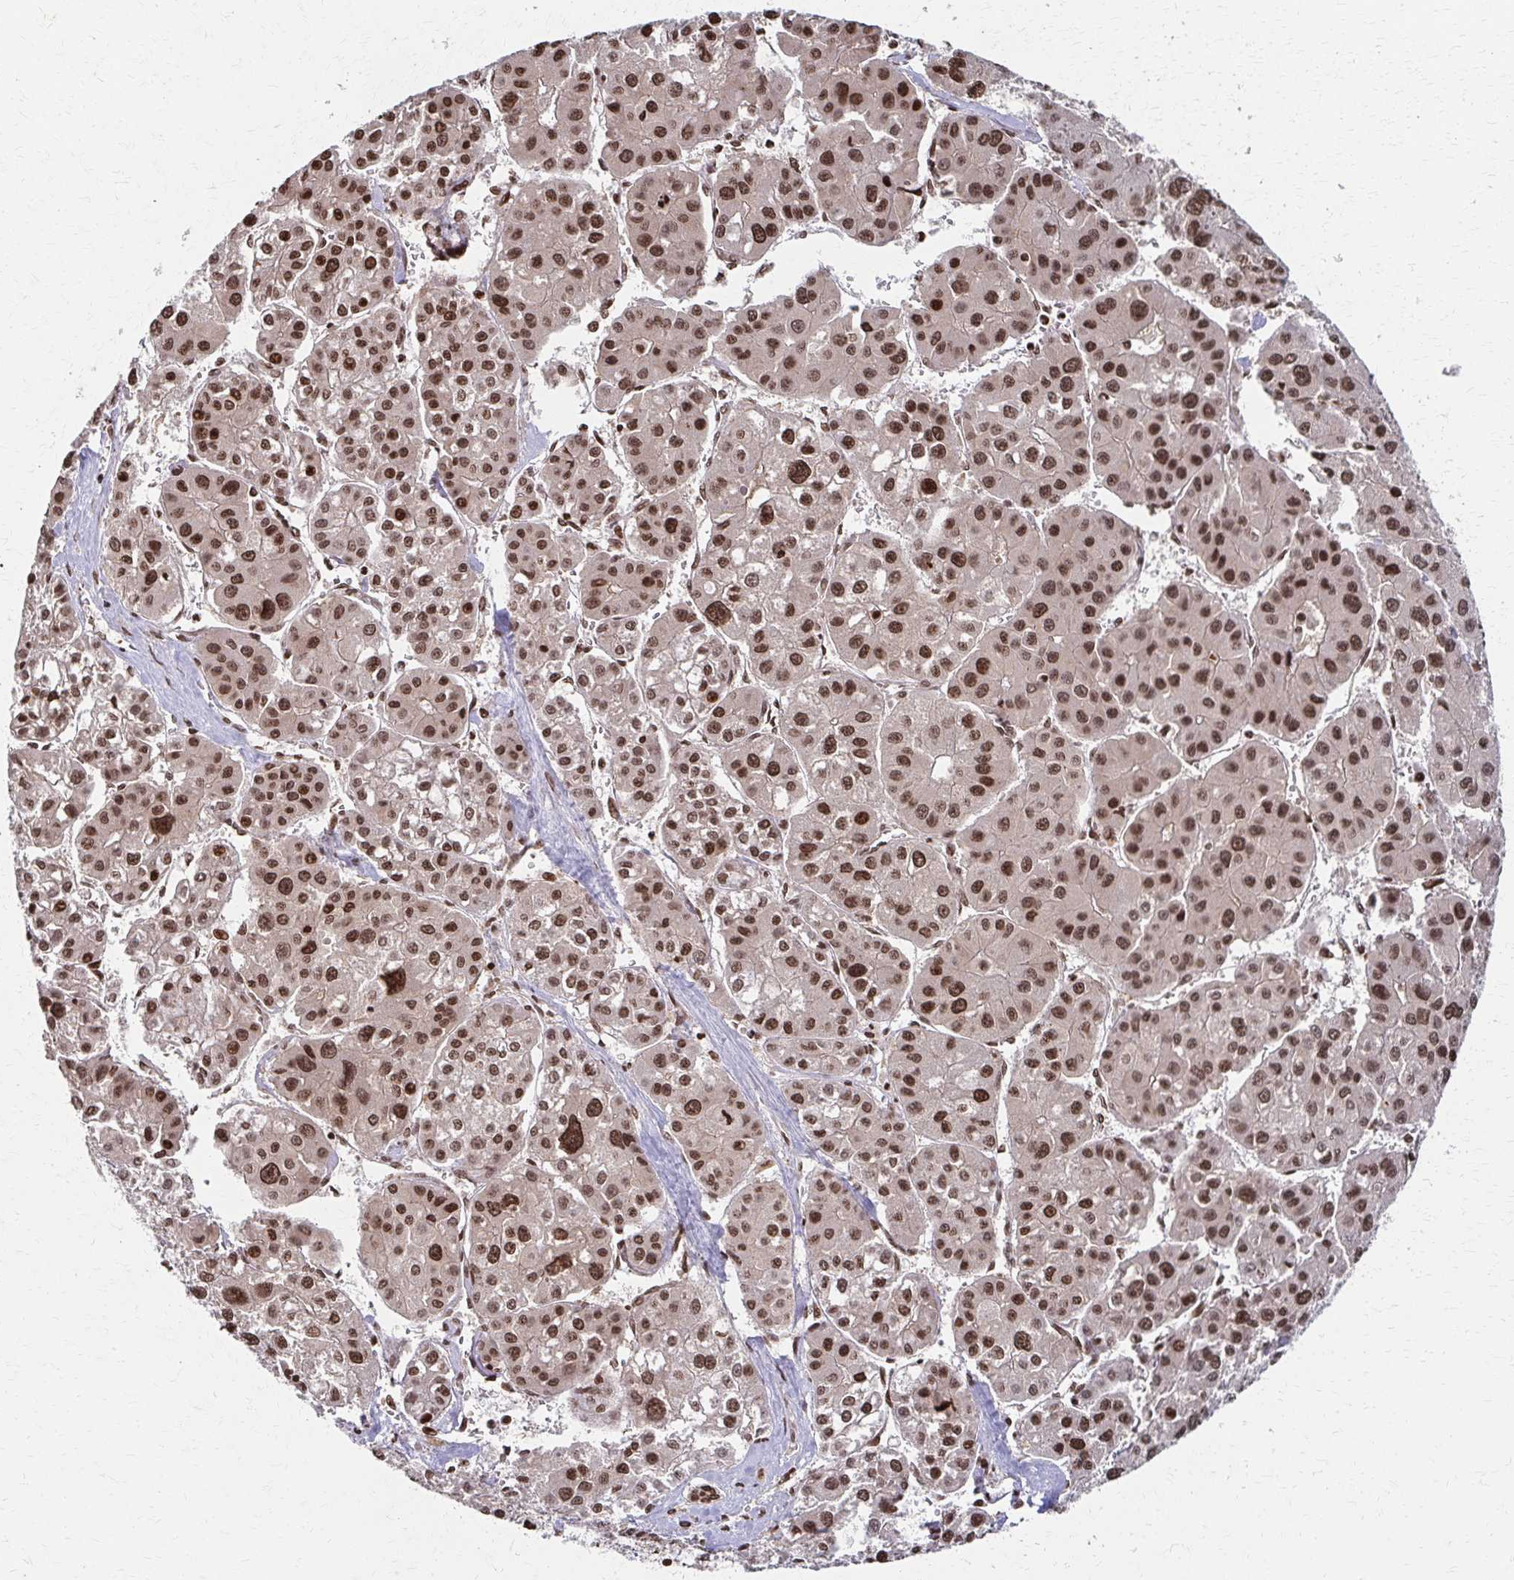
{"staining": {"intensity": "moderate", "quantity": ">75%", "location": "nuclear"}, "tissue": "liver cancer", "cell_type": "Tumor cells", "image_type": "cancer", "snomed": [{"axis": "morphology", "description": "Carcinoma, Hepatocellular, NOS"}, {"axis": "topography", "description": "Liver"}], "caption": "Immunohistochemistry (DAB) staining of human liver cancer (hepatocellular carcinoma) demonstrates moderate nuclear protein positivity in approximately >75% of tumor cells.", "gene": "PSMD7", "patient": {"sex": "male", "age": 73}}